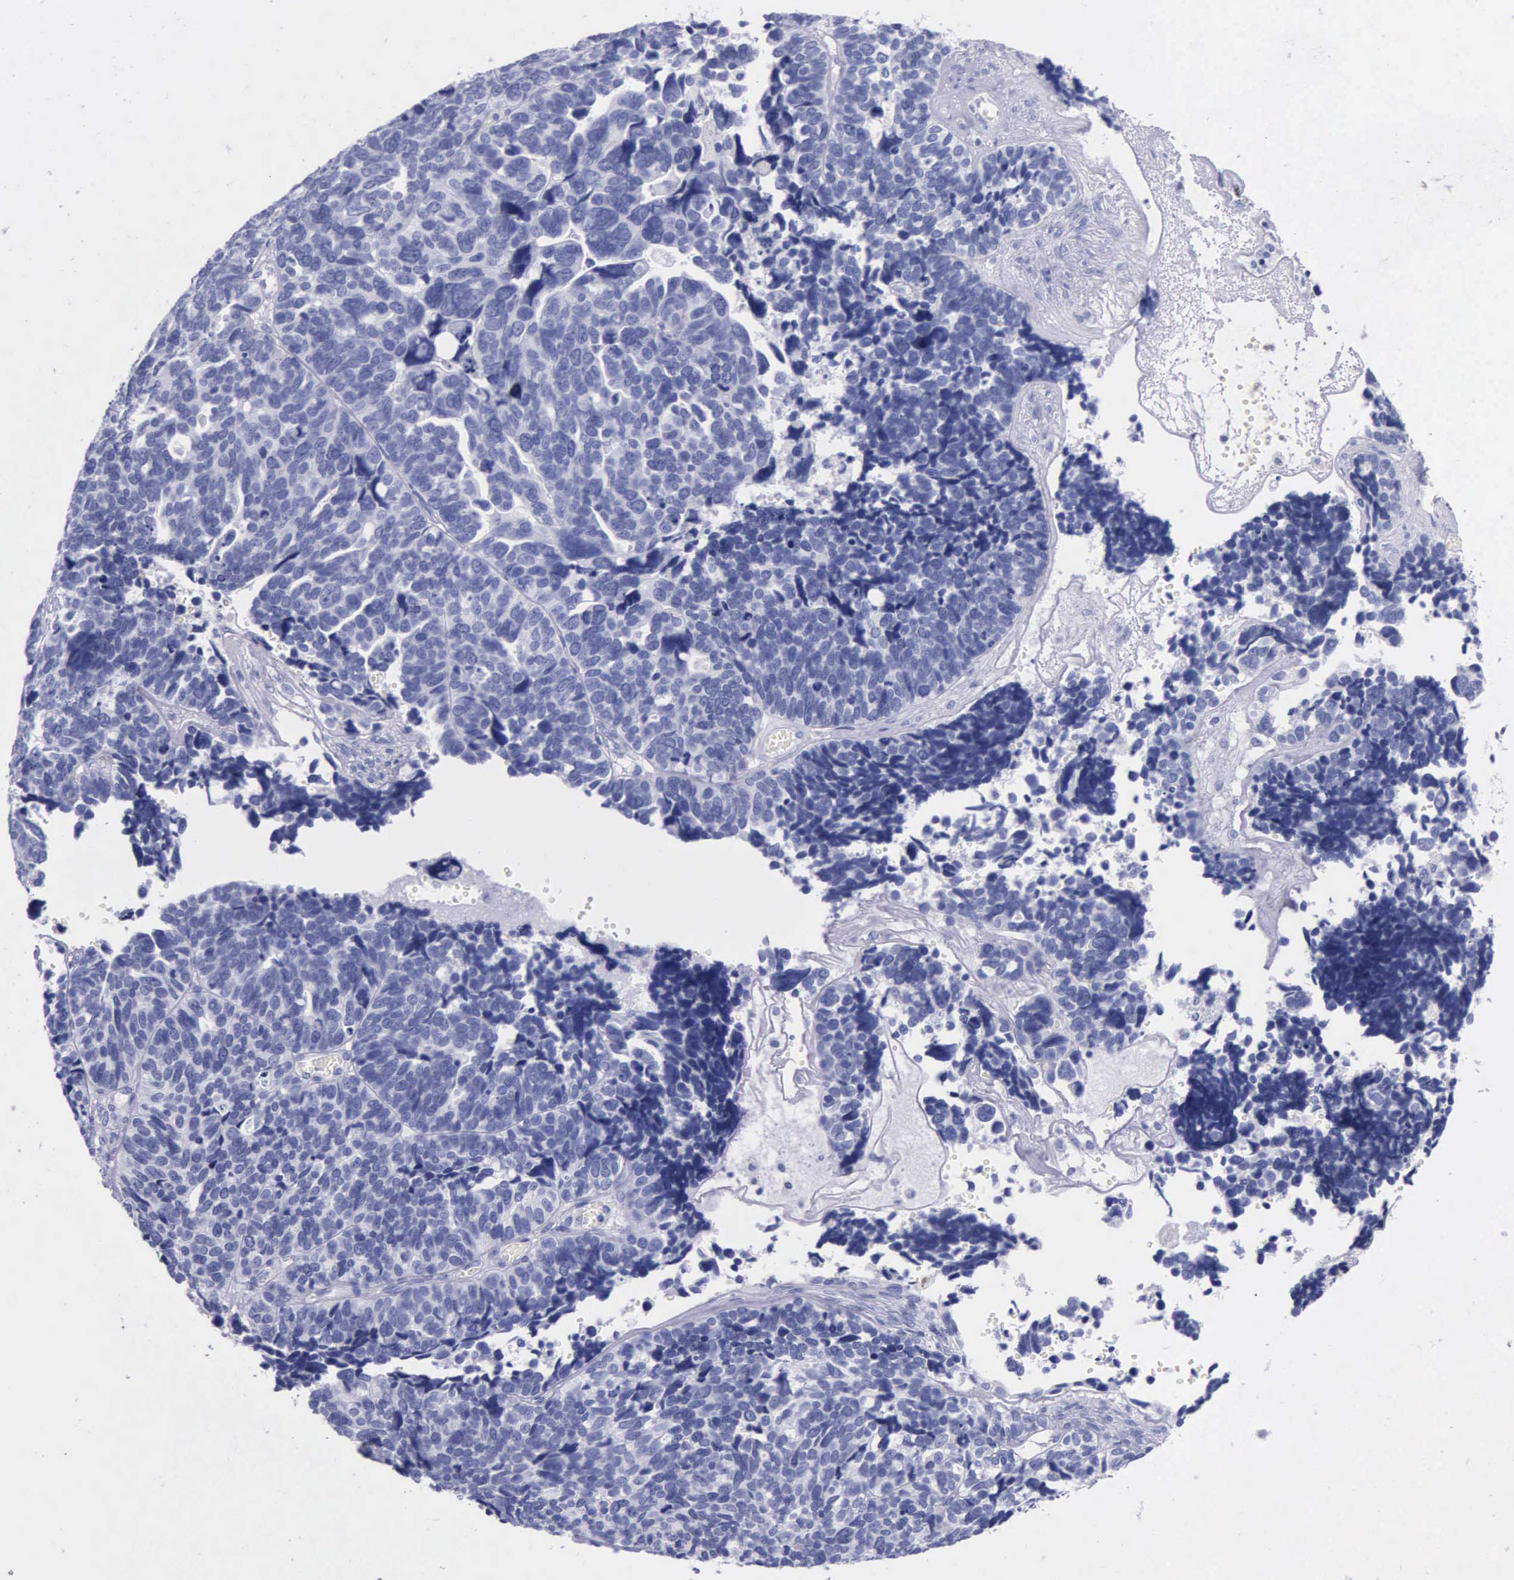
{"staining": {"intensity": "negative", "quantity": "none", "location": "none"}, "tissue": "ovarian cancer", "cell_type": "Tumor cells", "image_type": "cancer", "snomed": [{"axis": "morphology", "description": "Cystadenocarcinoma, serous, NOS"}, {"axis": "topography", "description": "Ovary"}], "caption": "Ovarian serous cystadenocarcinoma was stained to show a protein in brown. There is no significant positivity in tumor cells.", "gene": "KLK3", "patient": {"sex": "female", "age": 77}}